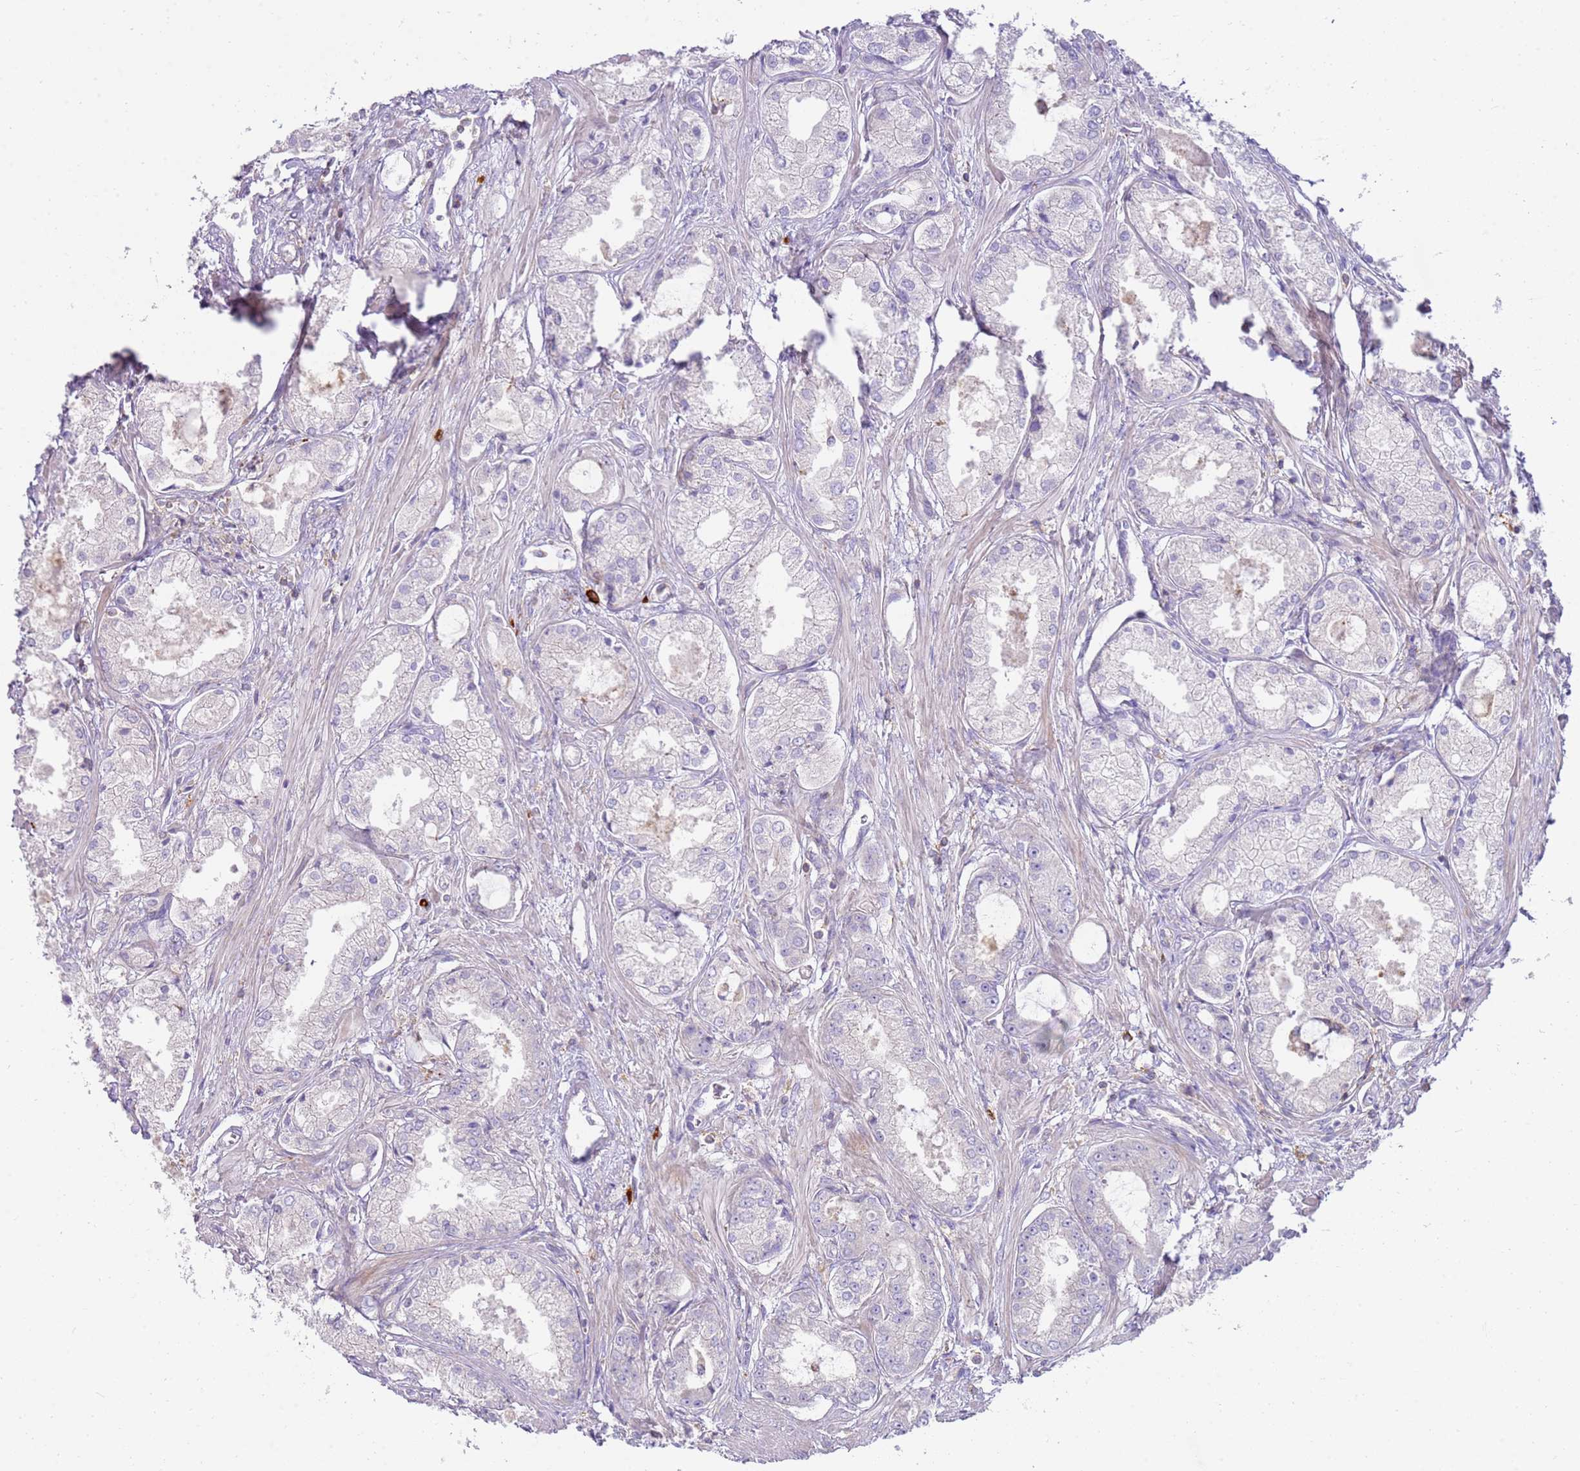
{"staining": {"intensity": "negative", "quantity": "none", "location": "none"}, "tissue": "prostate cancer", "cell_type": "Tumor cells", "image_type": "cancer", "snomed": [{"axis": "morphology", "description": "Adenocarcinoma, Low grade"}, {"axis": "topography", "description": "Prostate"}], "caption": "IHC histopathology image of neoplastic tissue: prostate adenocarcinoma (low-grade) stained with DAB exhibits no significant protein staining in tumor cells. (DAB (3,3'-diaminobenzidine) IHC visualized using brightfield microscopy, high magnification).", "gene": "FPR1", "patient": {"sex": "male", "age": 68}}